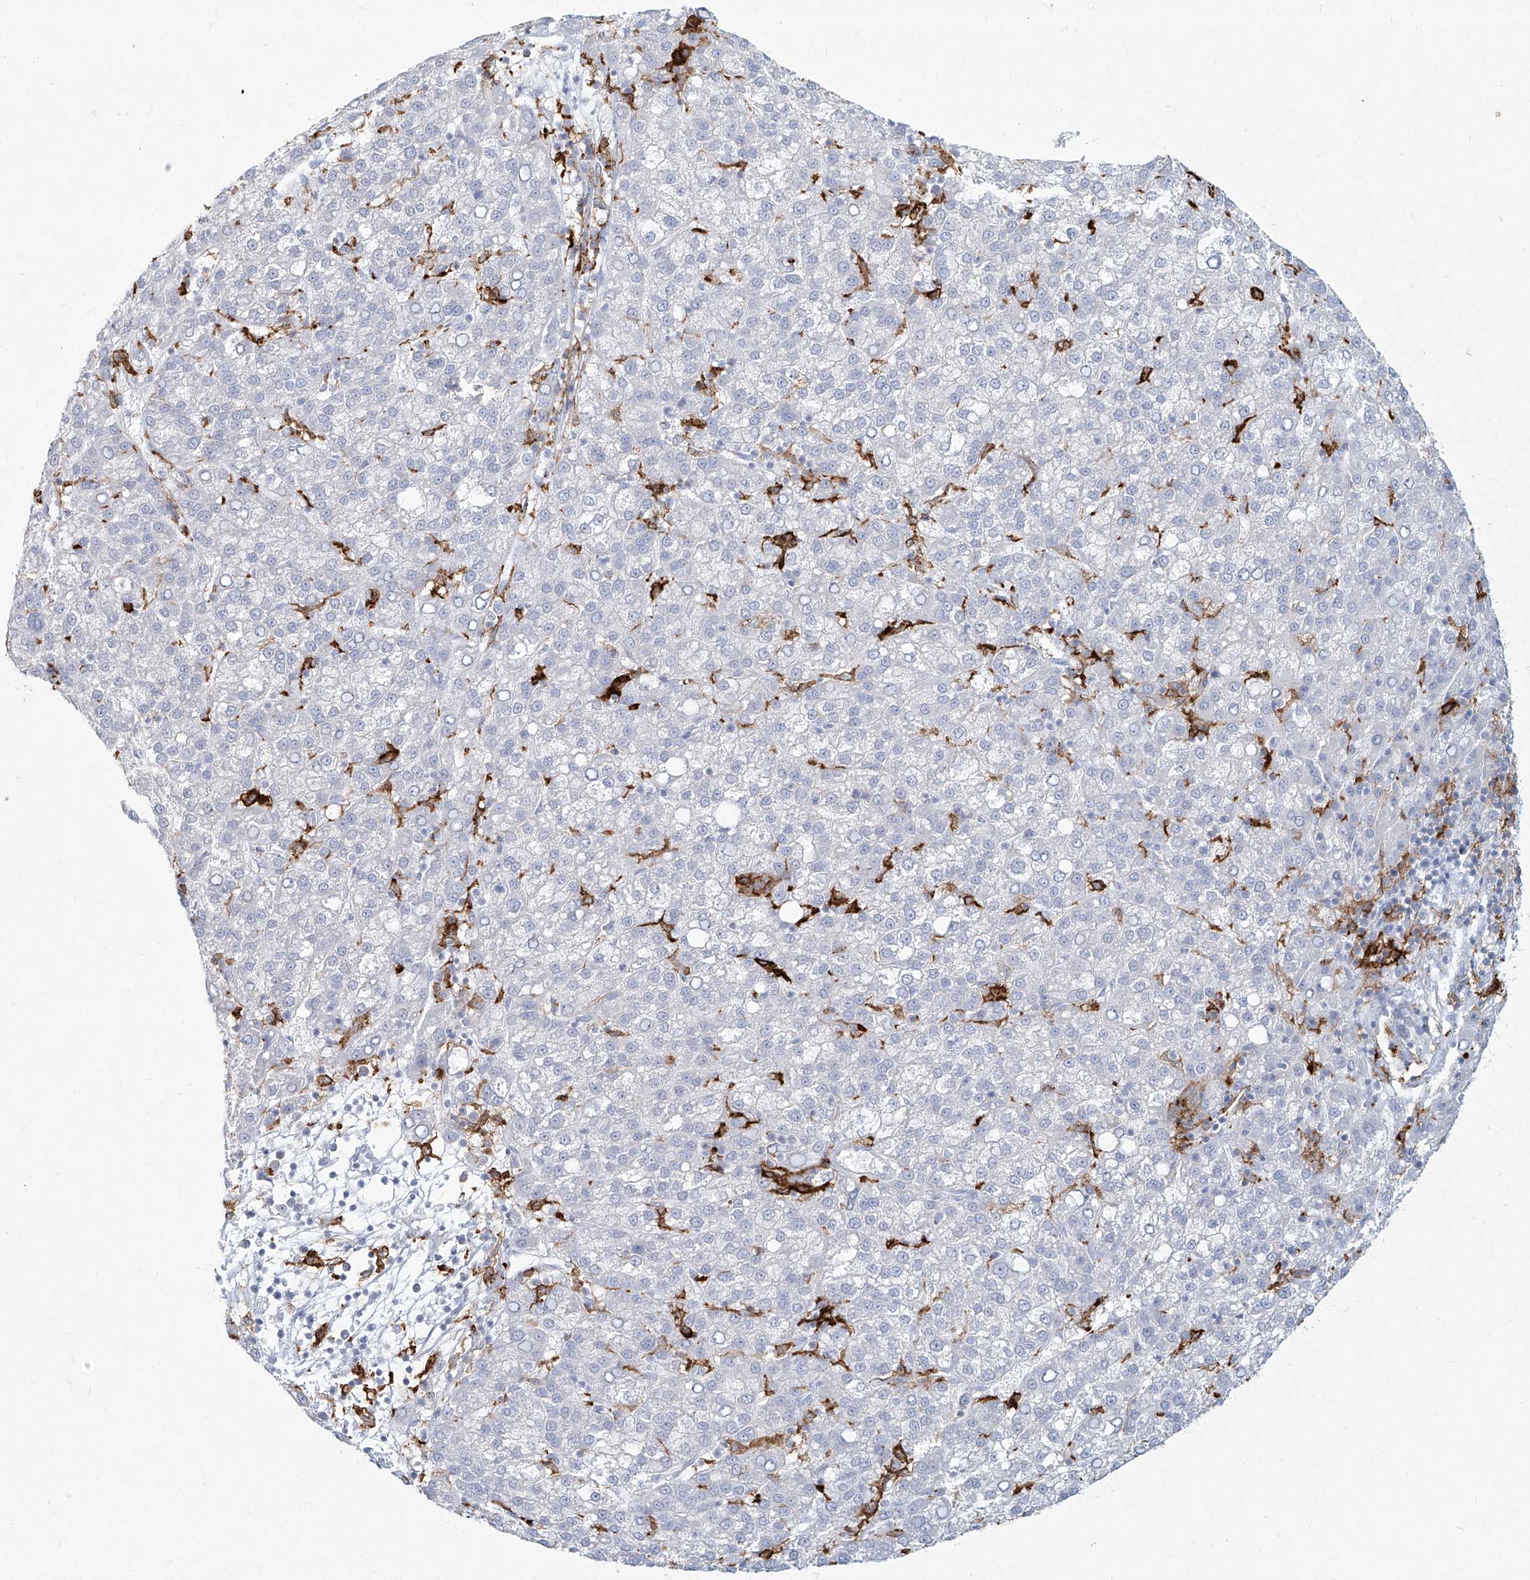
{"staining": {"intensity": "negative", "quantity": "none", "location": "none"}, "tissue": "liver cancer", "cell_type": "Tumor cells", "image_type": "cancer", "snomed": [{"axis": "morphology", "description": "Carcinoma, Hepatocellular, NOS"}, {"axis": "topography", "description": "Liver"}], "caption": "The immunohistochemistry (IHC) micrograph has no significant expression in tumor cells of hepatocellular carcinoma (liver) tissue. The staining was performed using DAB (3,3'-diaminobenzidine) to visualize the protein expression in brown, while the nuclei were stained in blue with hematoxylin (Magnification: 20x).", "gene": "CD209", "patient": {"sex": "female", "age": 58}}